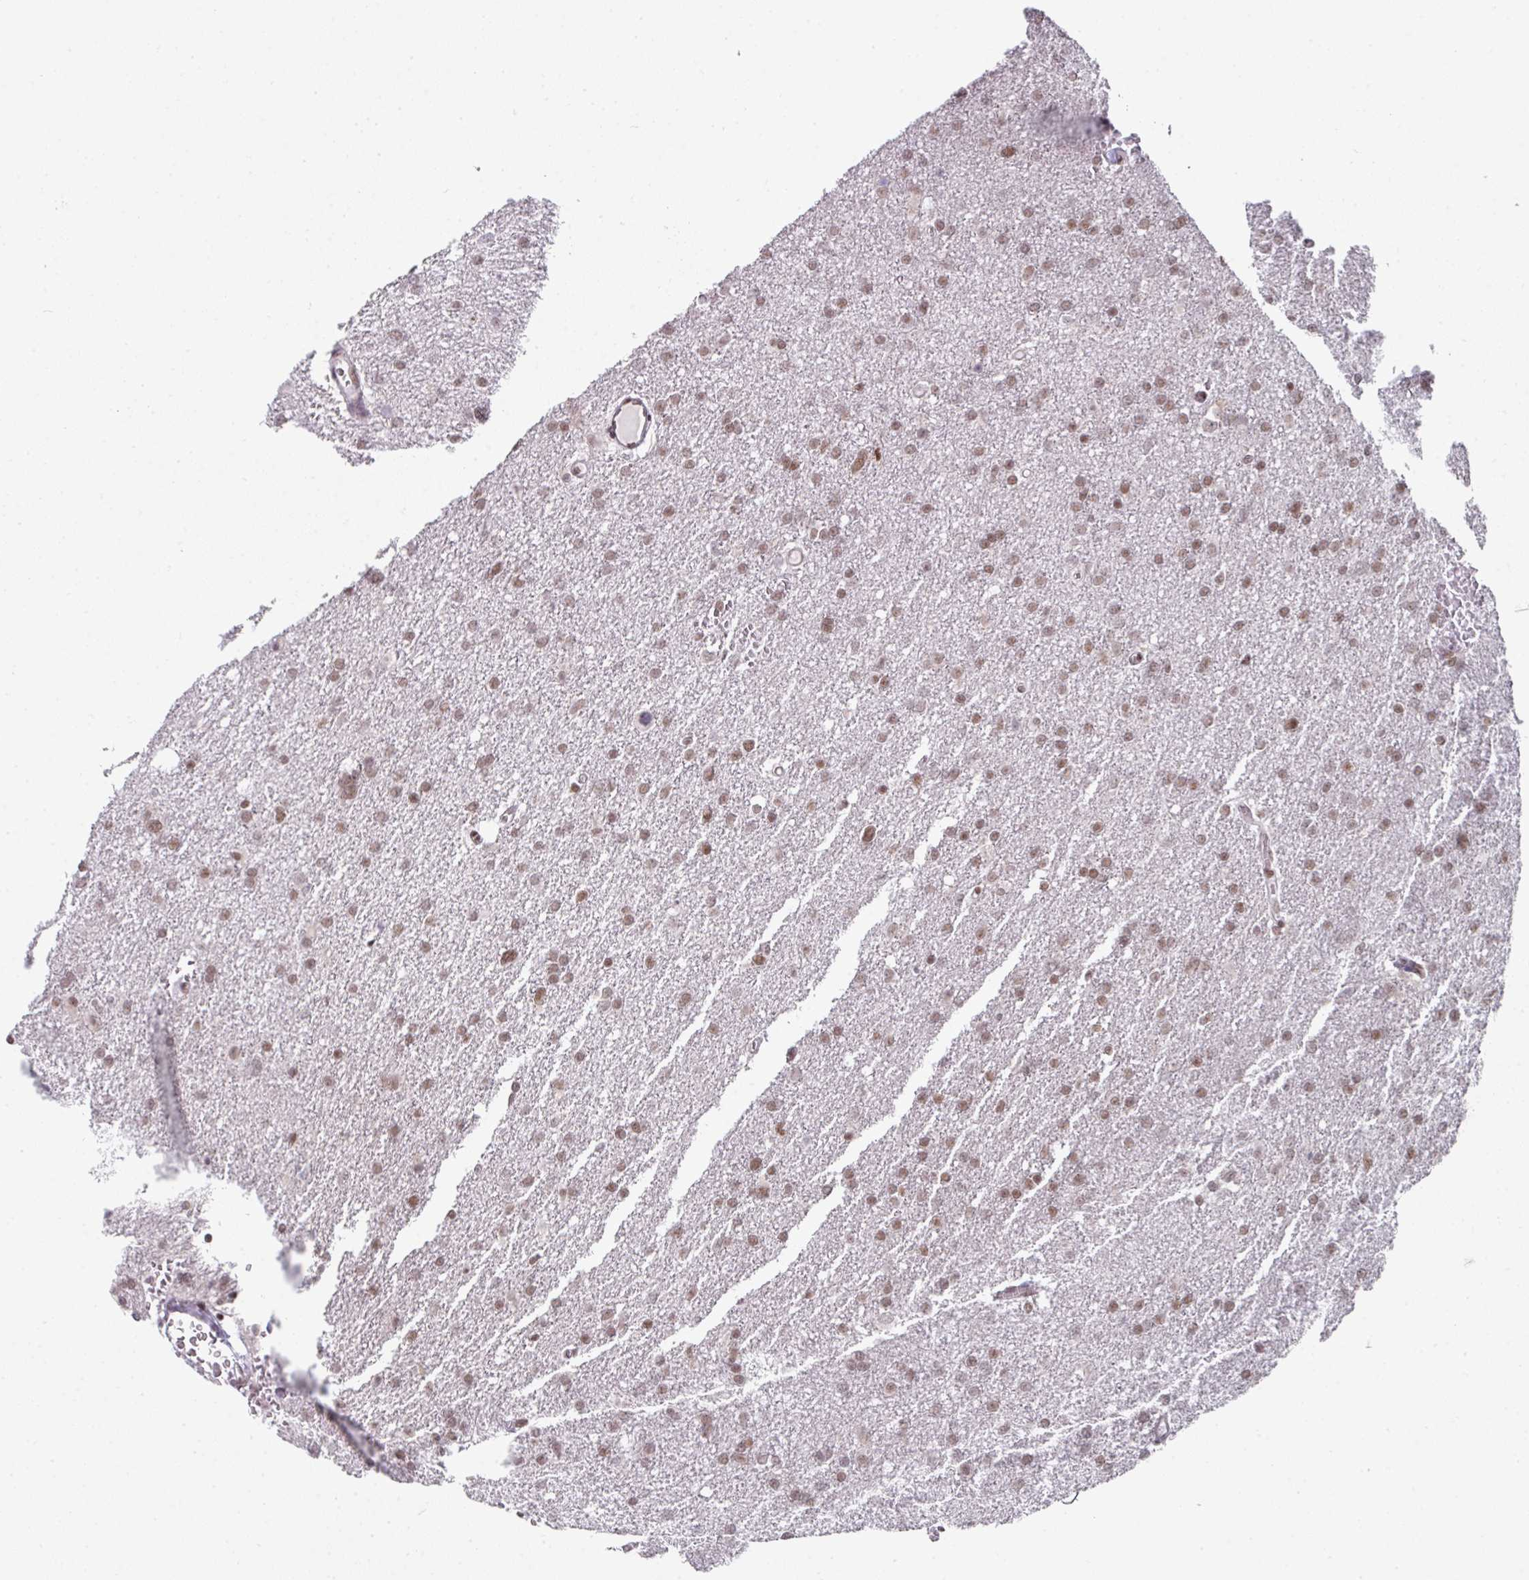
{"staining": {"intensity": "moderate", "quantity": ">75%", "location": "nuclear"}, "tissue": "glioma", "cell_type": "Tumor cells", "image_type": "cancer", "snomed": [{"axis": "morphology", "description": "Glioma, malignant, High grade"}, {"axis": "topography", "description": "Cerebral cortex"}], "caption": "Immunohistochemistry (IHC) (DAB (3,3'-diaminobenzidine)) staining of glioma reveals moderate nuclear protein staining in about >75% of tumor cells.", "gene": "NFYA", "patient": {"sex": "female", "age": 36}}